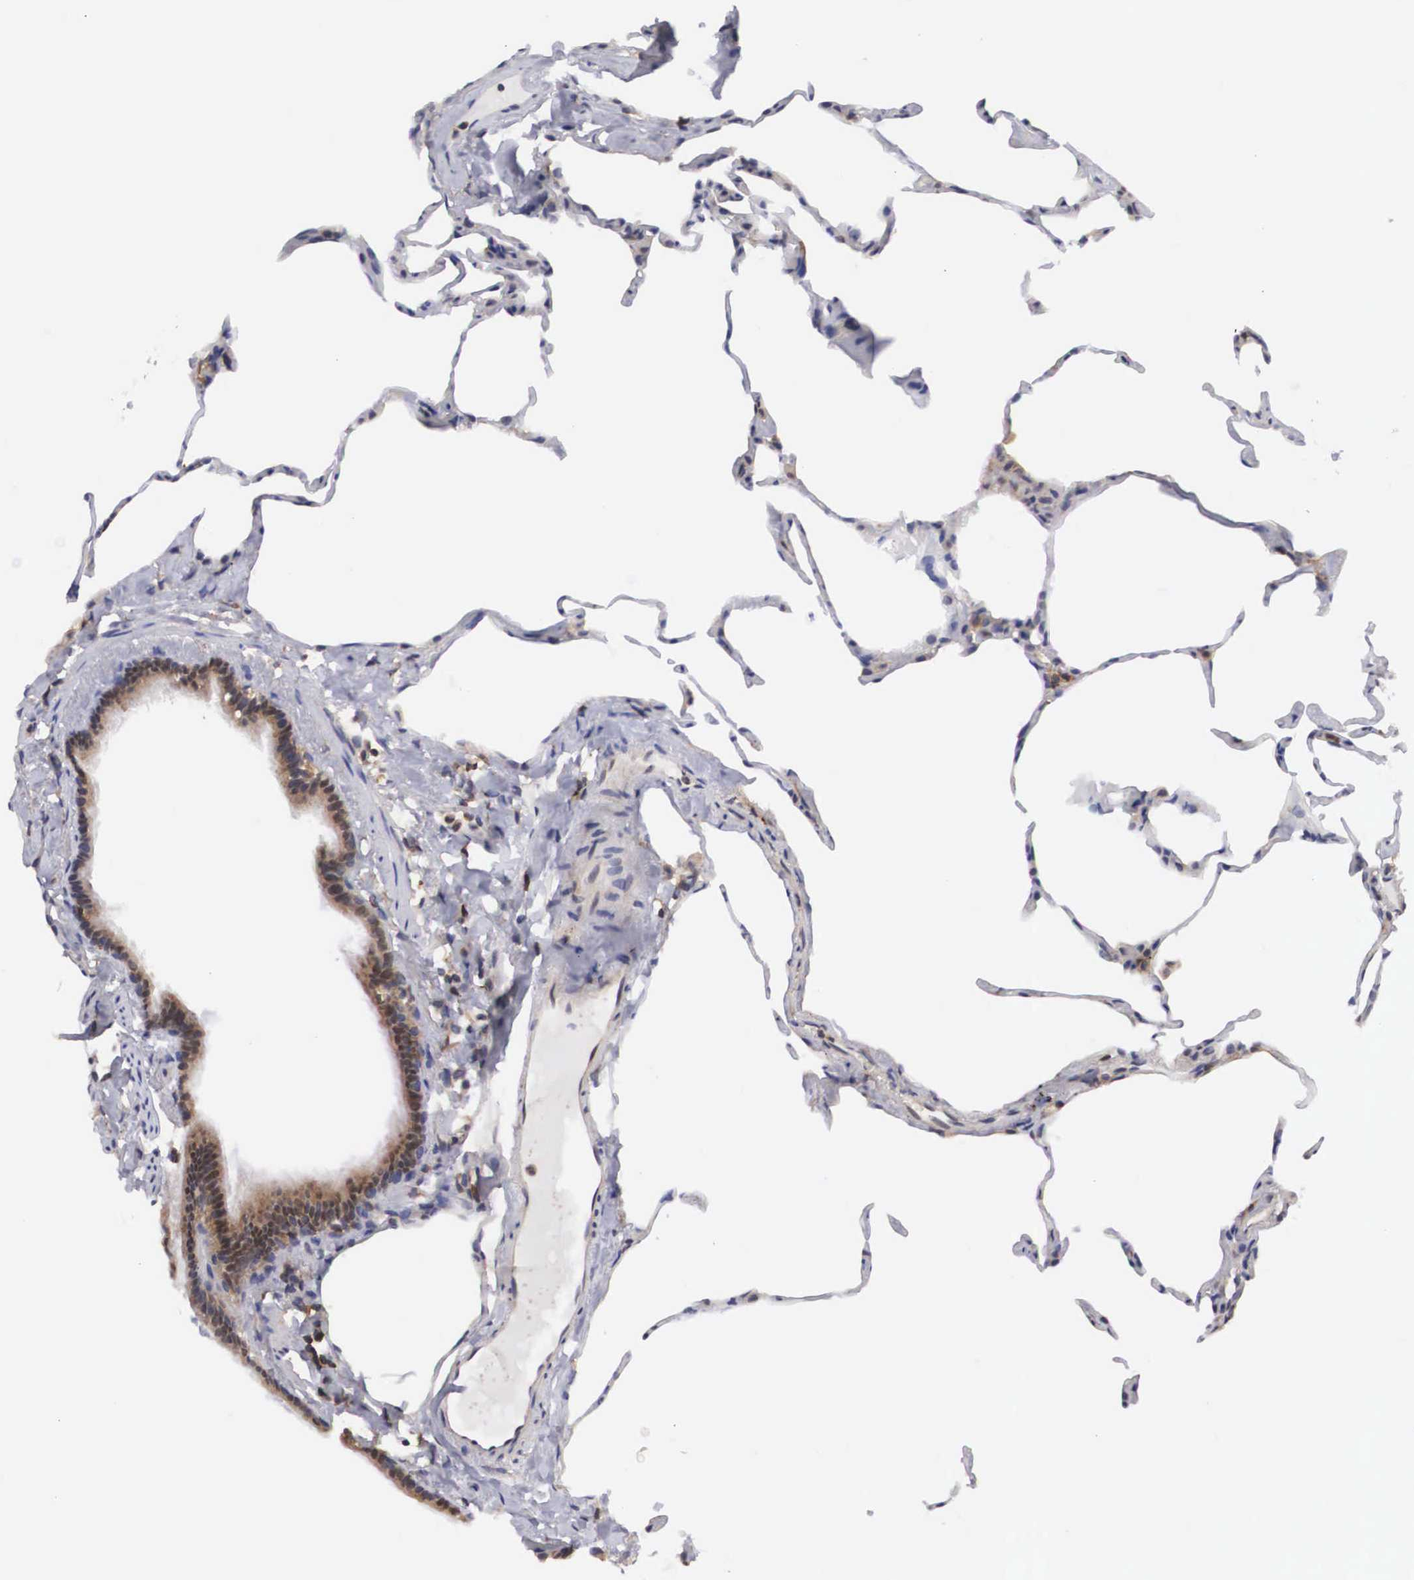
{"staining": {"intensity": "strong", "quantity": "<25%", "location": "nuclear"}, "tissue": "lung", "cell_type": "Alveolar cells", "image_type": "normal", "snomed": [{"axis": "morphology", "description": "Normal tissue, NOS"}, {"axis": "topography", "description": "Lung"}], "caption": "Brown immunohistochemical staining in unremarkable human lung displays strong nuclear expression in approximately <25% of alveolar cells. (Brightfield microscopy of DAB IHC at high magnification).", "gene": "ADSL", "patient": {"sex": "female", "age": 75}}